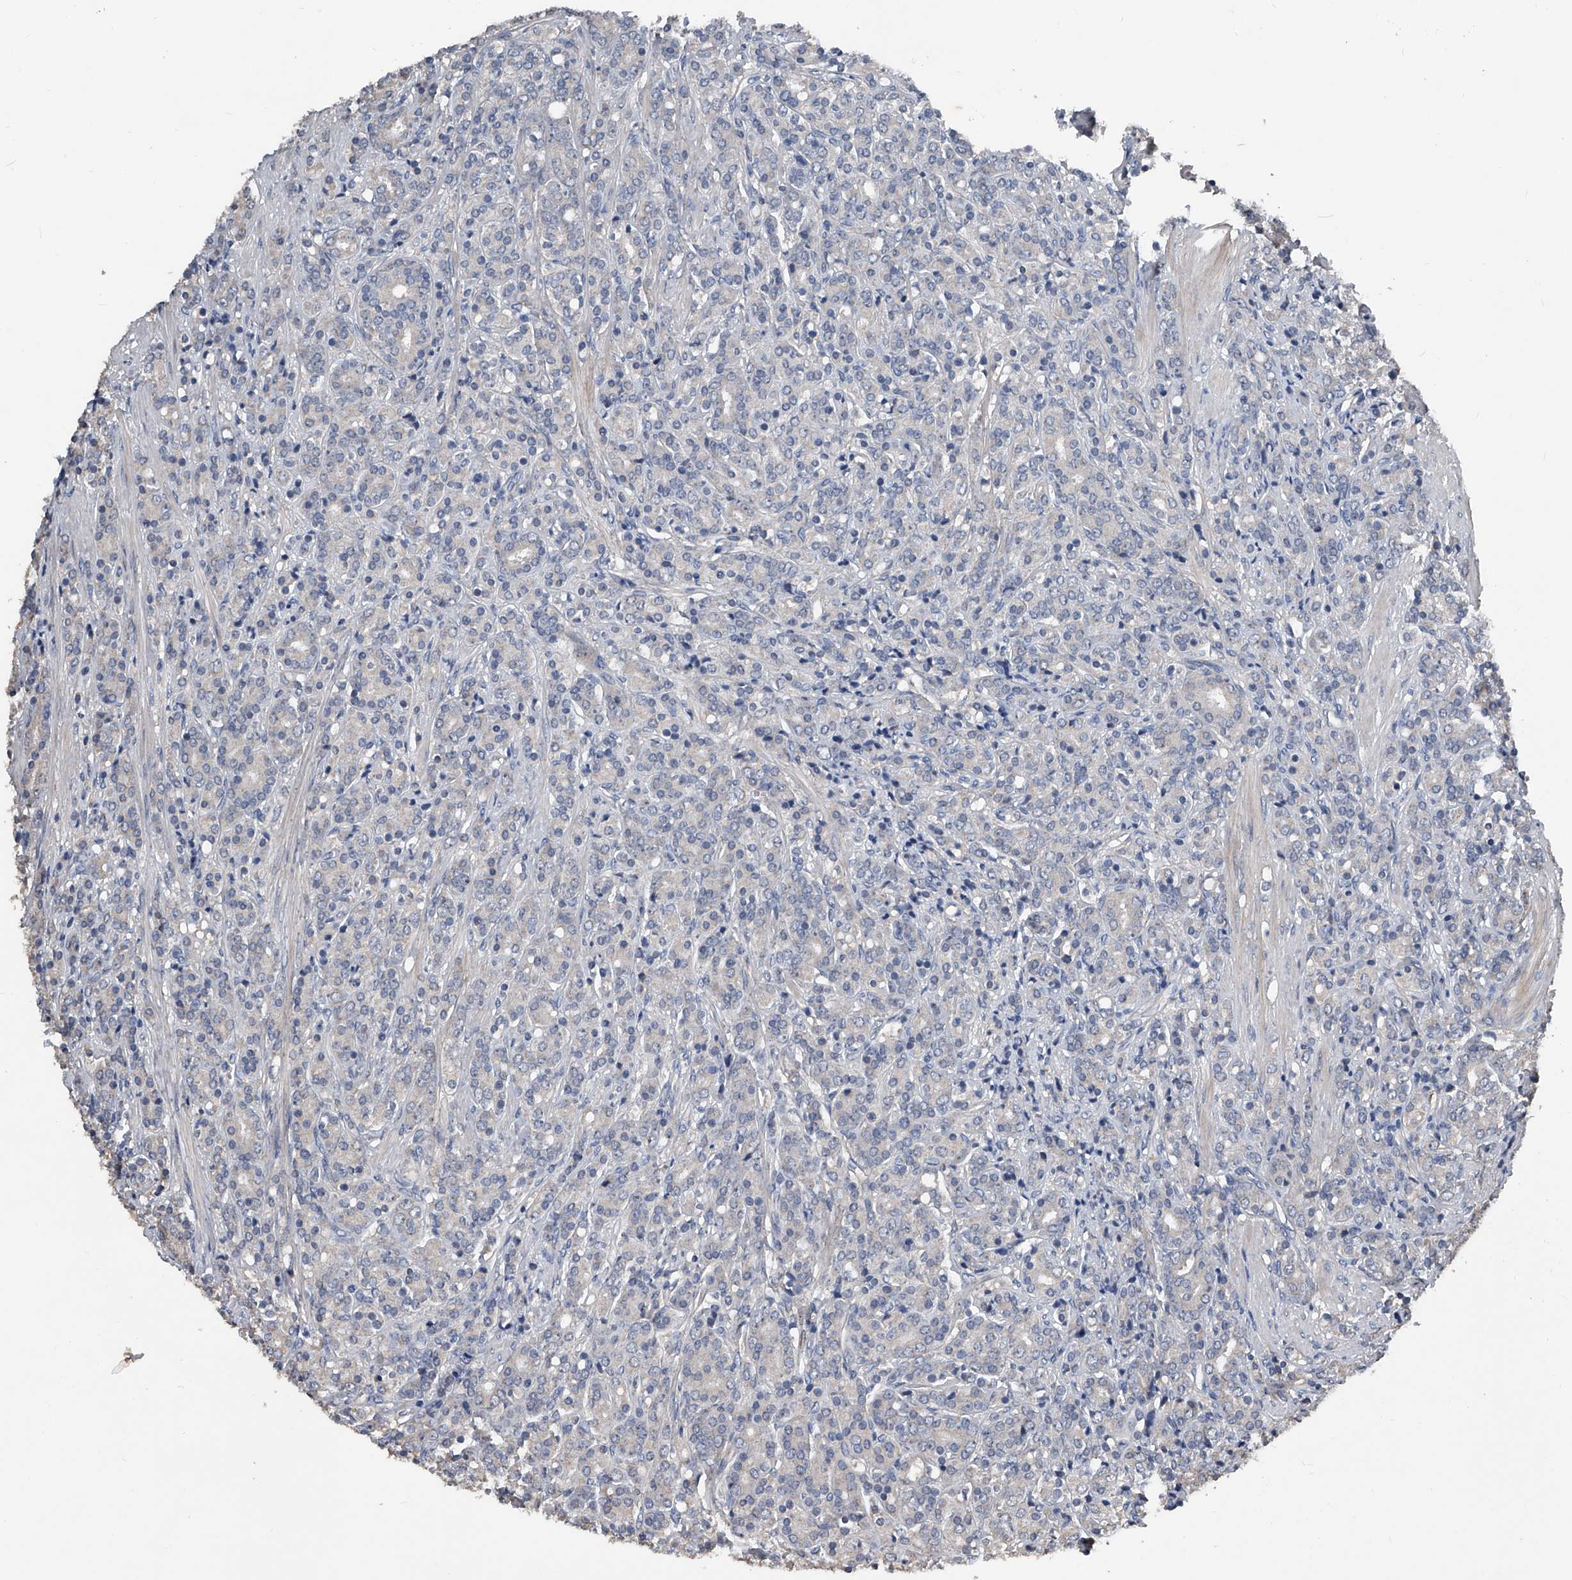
{"staining": {"intensity": "weak", "quantity": "<25%", "location": "cytoplasmic/membranous"}, "tissue": "prostate cancer", "cell_type": "Tumor cells", "image_type": "cancer", "snomed": [{"axis": "morphology", "description": "Adenocarcinoma, High grade"}, {"axis": "topography", "description": "Prostate"}], "caption": "DAB (3,3'-diaminobenzidine) immunohistochemical staining of human prostate high-grade adenocarcinoma shows no significant staining in tumor cells.", "gene": "PHACTR1", "patient": {"sex": "male", "age": 62}}